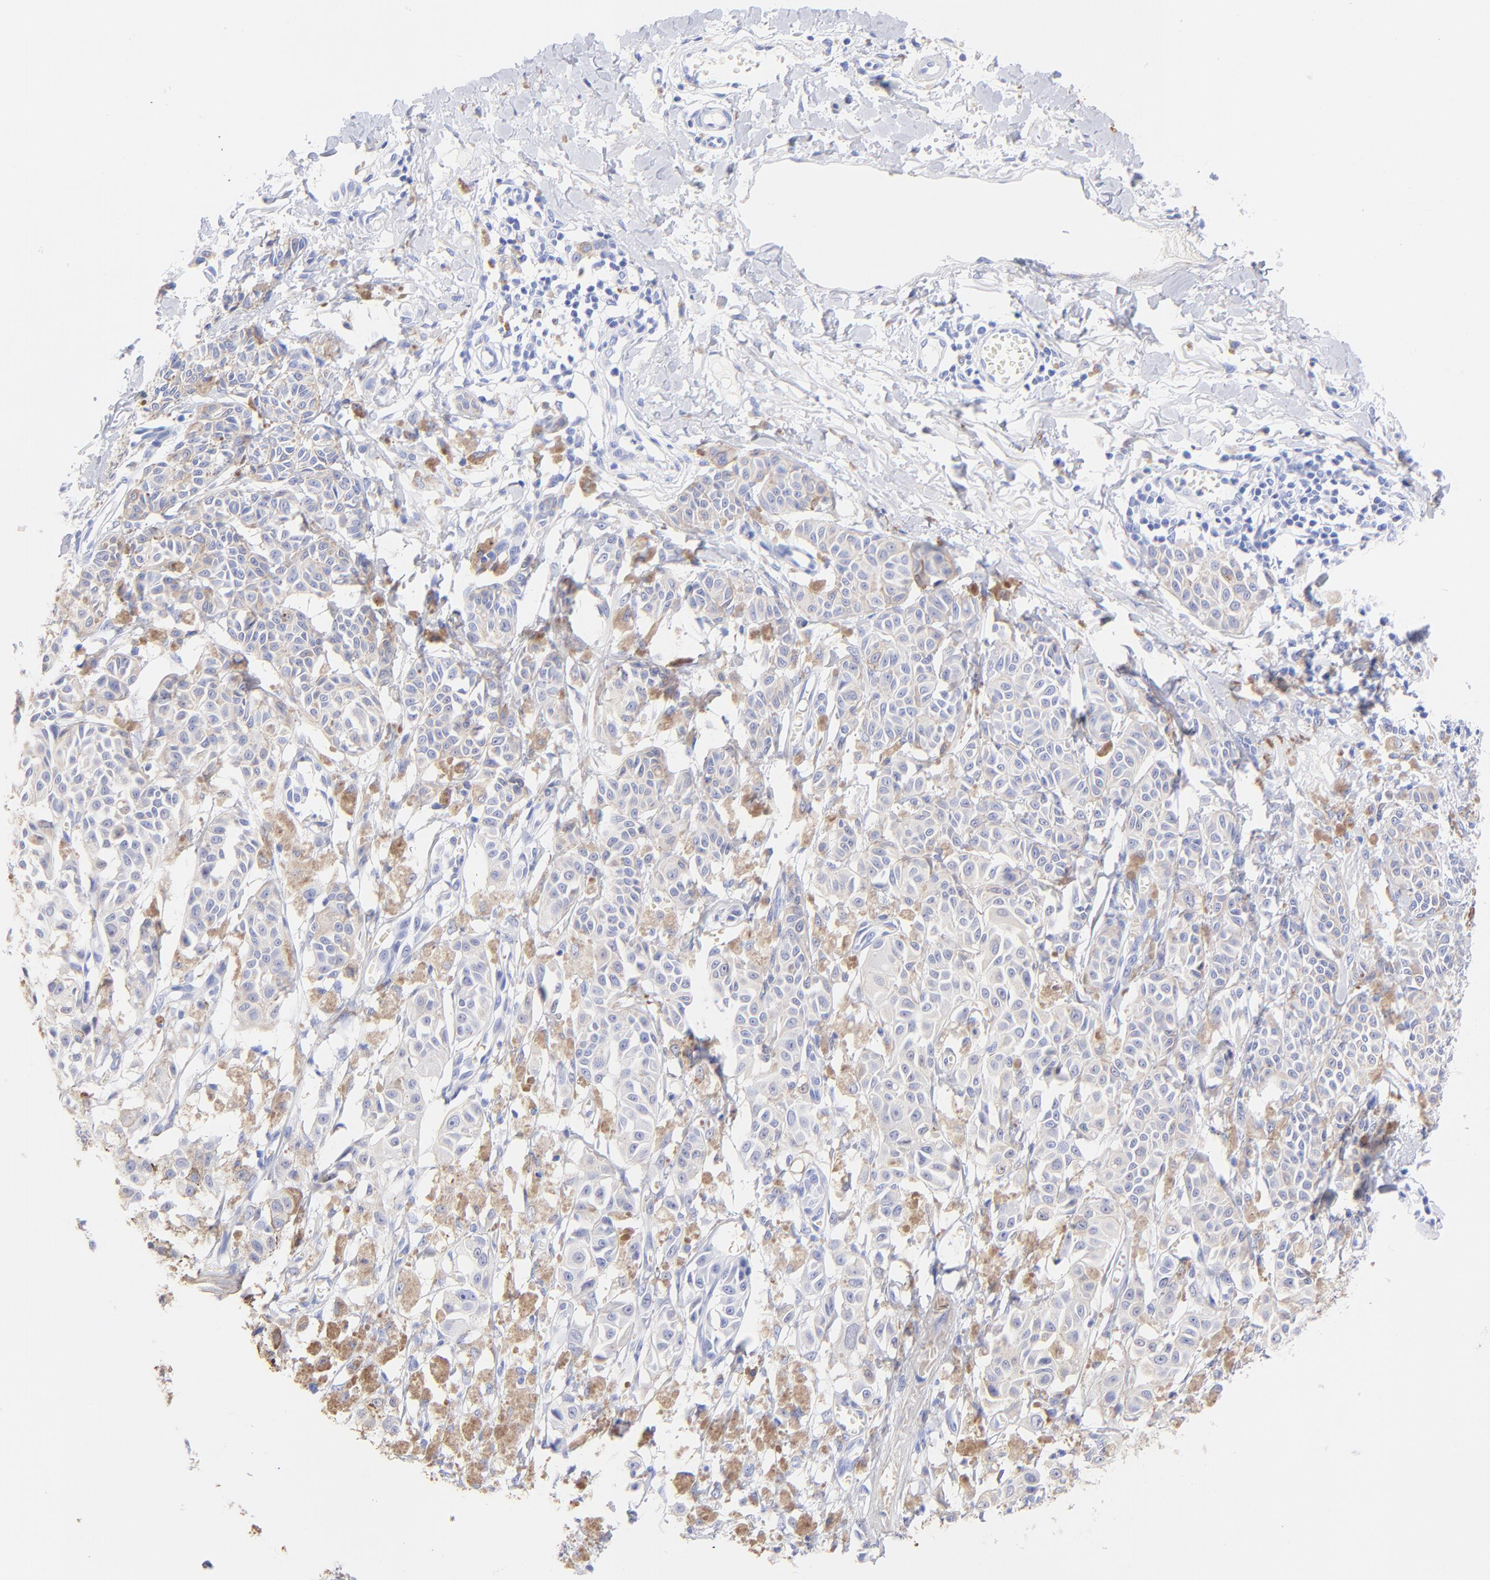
{"staining": {"intensity": "negative", "quantity": "none", "location": "none"}, "tissue": "melanoma", "cell_type": "Tumor cells", "image_type": "cancer", "snomed": [{"axis": "morphology", "description": "Malignant melanoma, NOS"}, {"axis": "topography", "description": "Skin"}], "caption": "Immunohistochemistry of malignant melanoma displays no expression in tumor cells.", "gene": "KRT19", "patient": {"sex": "male", "age": 76}}